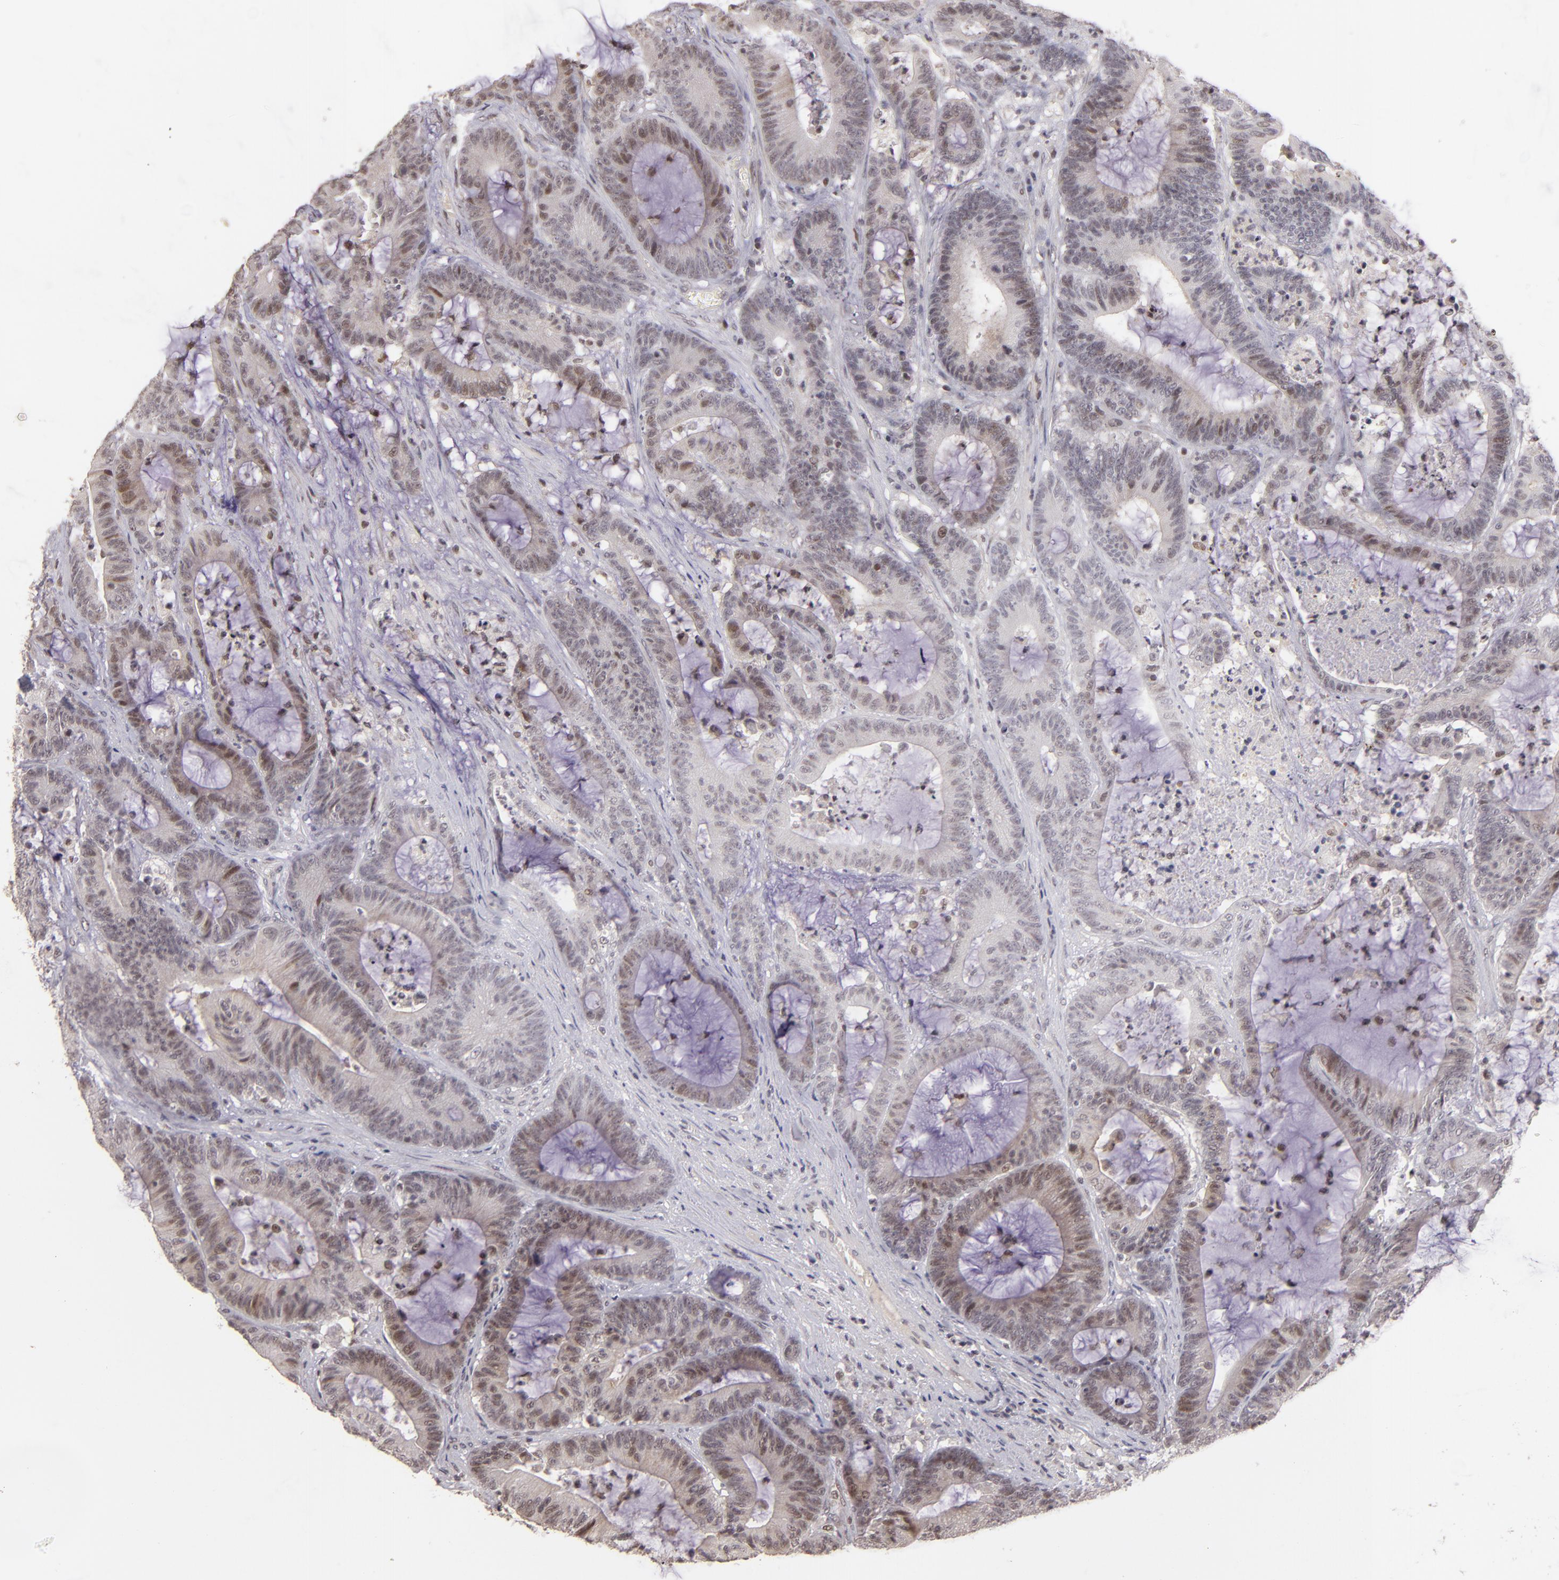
{"staining": {"intensity": "weak", "quantity": "<25%", "location": "nuclear"}, "tissue": "colorectal cancer", "cell_type": "Tumor cells", "image_type": "cancer", "snomed": [{"axis": "morphology", "description": "Adenocarcinoma, NOS"}, {"axis": "topography", "description": "Colon"}], "caption": "Micrograph shows no significant protein positivity in tumor cells of colorectal cancer.", "gene": "RARB", "patient": {"sex": "female", "age": 84}}